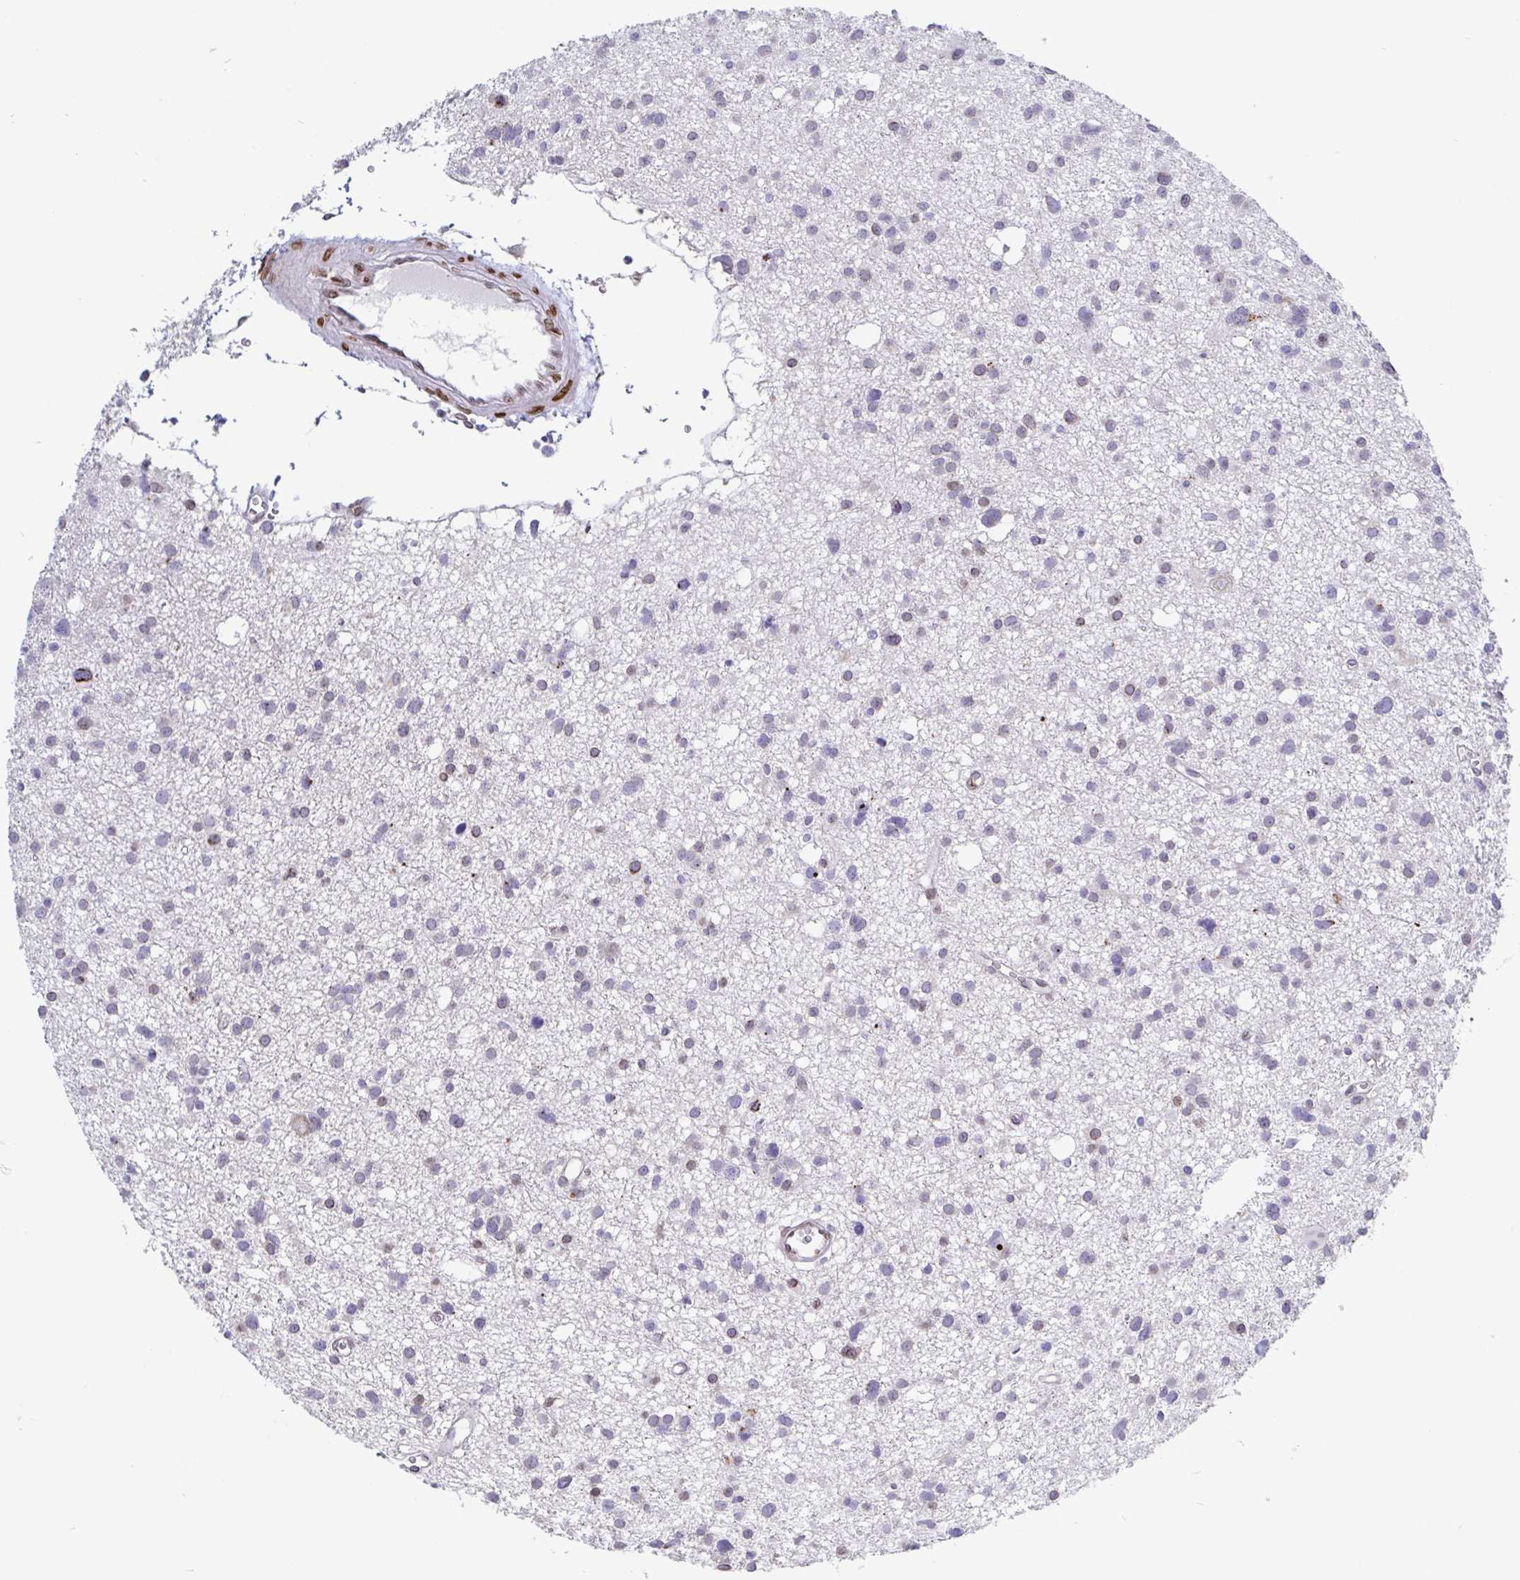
{"staining": {"intensity": "negative", "quantity": "none", "location": "none"}, "tissue": "glioma", "cell_type": "Tumor cells", "image_type": "cancer", "snomed": [{"axis": "morphology", "description": "Glioma, malignant, High grade"}, {"axis": "topography", "description": "Brain"}], "caption": "Immunohistochemical staining of glioma demonstrates no significant positivity in tumor cells.", "gene": "EMD", "patient": {"sex": "male", "age": 23}}